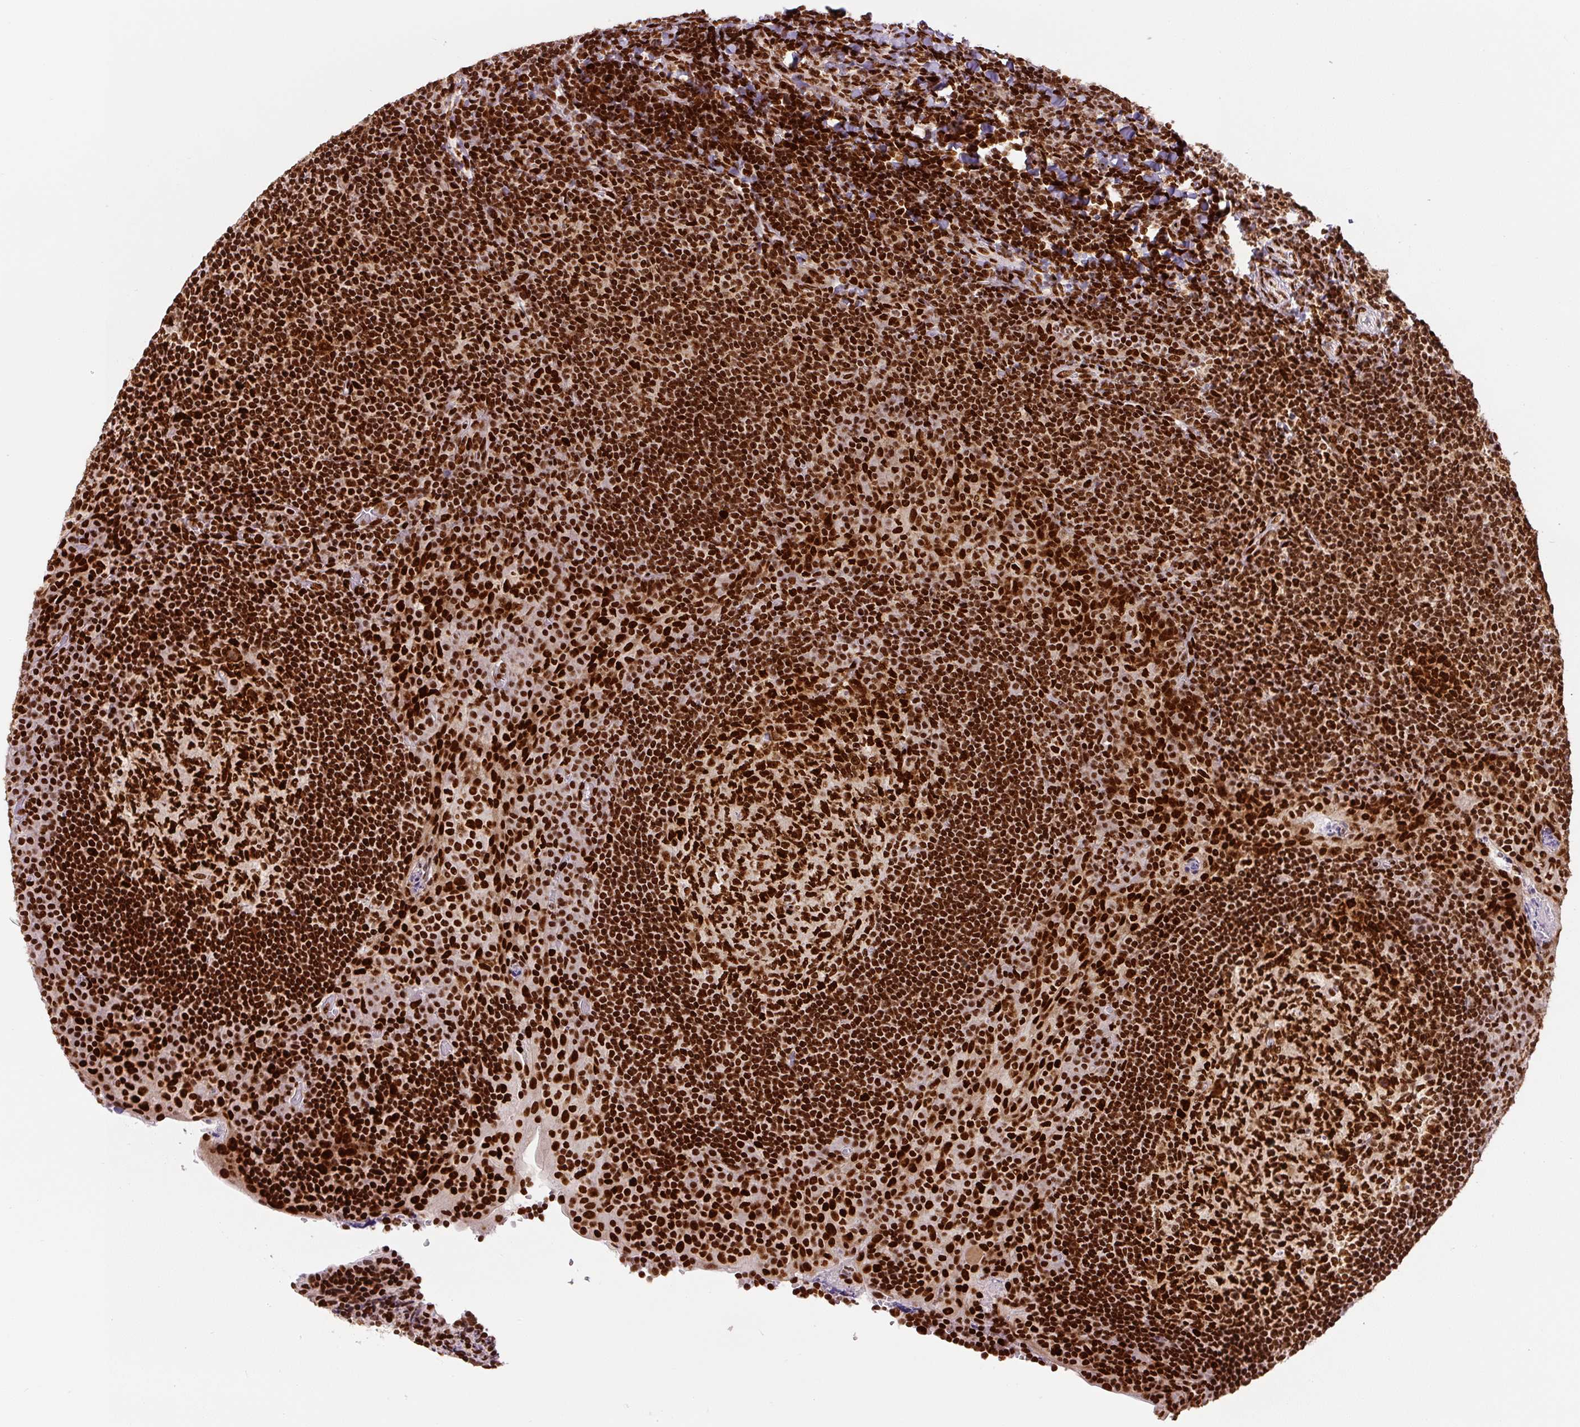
{"staining": {"intensity": "strong", "quantity": ">75%", "location": "nuclear"}, "tissue": "tonsil", "cell_type": "Germinal center cells", "image_type": "normal", "snomed": [{"axis": "morphology", "description": "Normal tissue, NOS"}, {"axis": "topography", "description": "Tonsil"}], "caption": "DAB immunohistochemical staining of normal tonsil shows strong nuclear protein expression in approximately >75% of germinal center cells.", "gene": "FUS", "patient": {"sex": "male", "age": 17}}